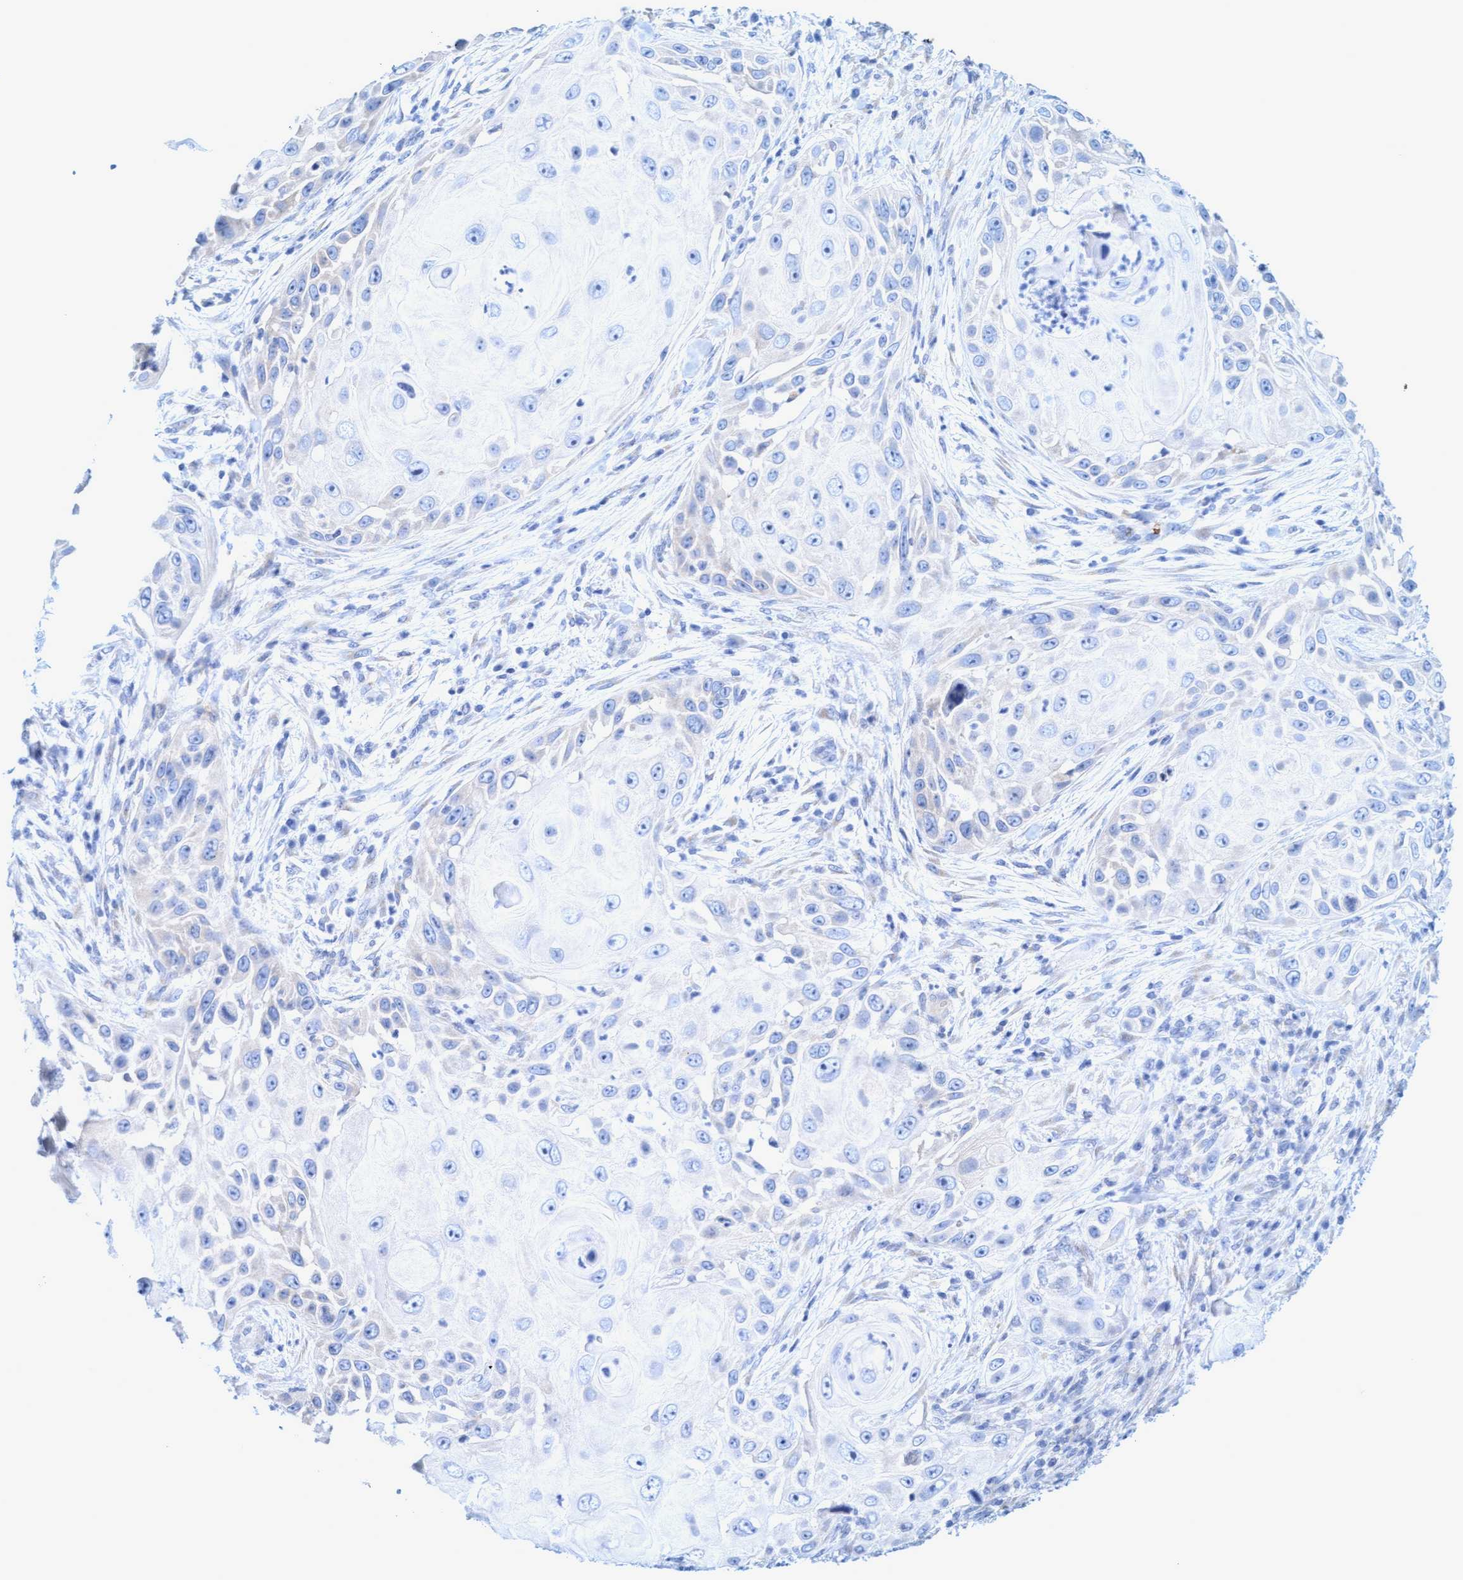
{"staining": {"intensity": "negative", "quantity": "none", "location": "none"}, "tissue": "skin cancer", "cell_type": "Tumor cells", "image_type": "cancer", "snomed": [{"axis": "morphology", "description": "Squamous cell carcinoma, NOS"}, {"axis": "topography", "description": "Skin"}], "caption": "An image of skin cancer stained for a protein reveals no brown staining in tumor cells.", "gene": "SPEM2", "patient": {"sex": "female", "age": 44}}